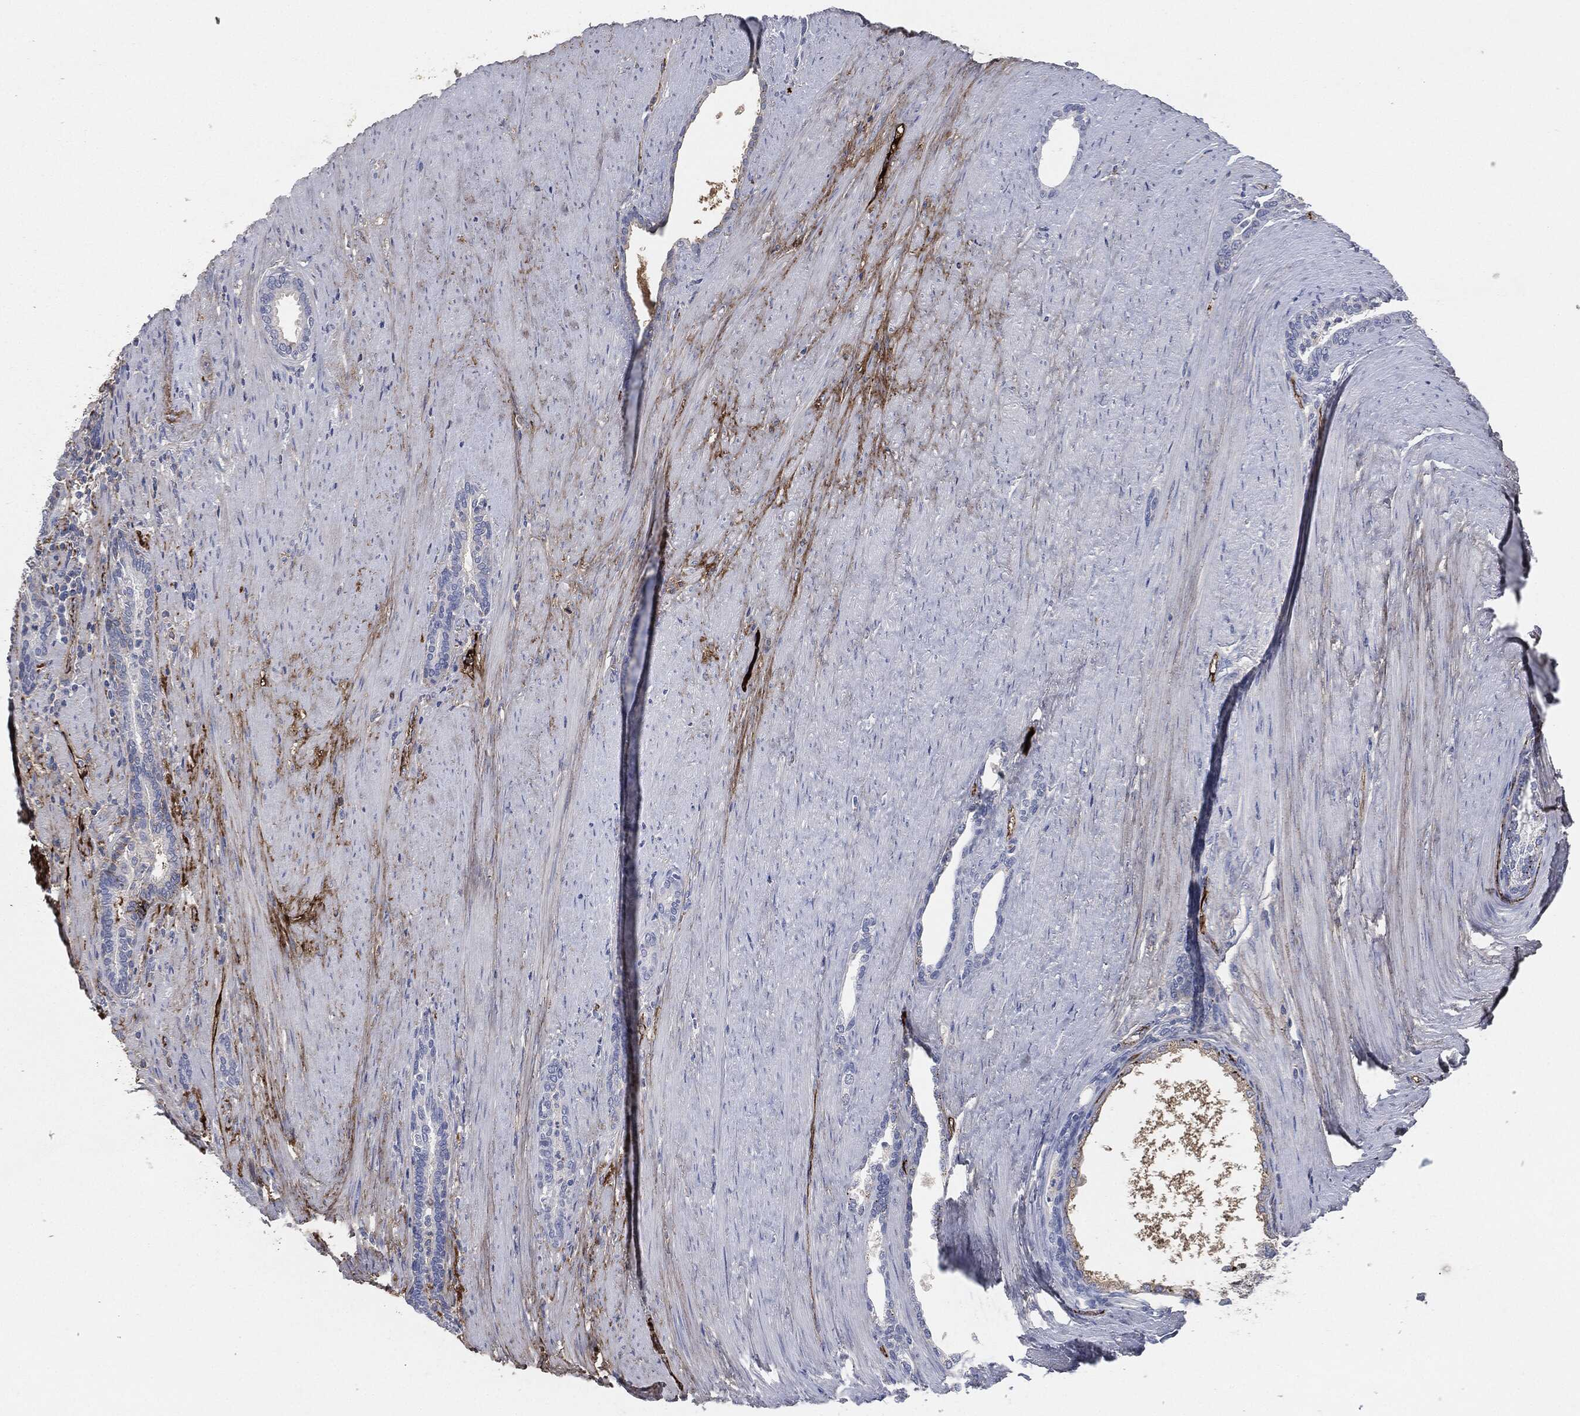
{"staining": {"intensity": "negative", "quantity": "none", "location": "none"}, "tissue": "prostate cancer", "cell_type": "Tumor cells", "image_type": "cancer", "snomed": [{"axis": "morphology", "description": "Adenocarcinoma, Low grade"}, {"axis": "topography", "description": "Prostate"}], "caption": "This is an immunohistochemistry (IHC) photomicrograph of human prostate cancer (adenocarcinoma (low-grade)). There is no staining in tumor cells.", "gene": "APOB", "patient": {"sex": "male", "age": 68}}